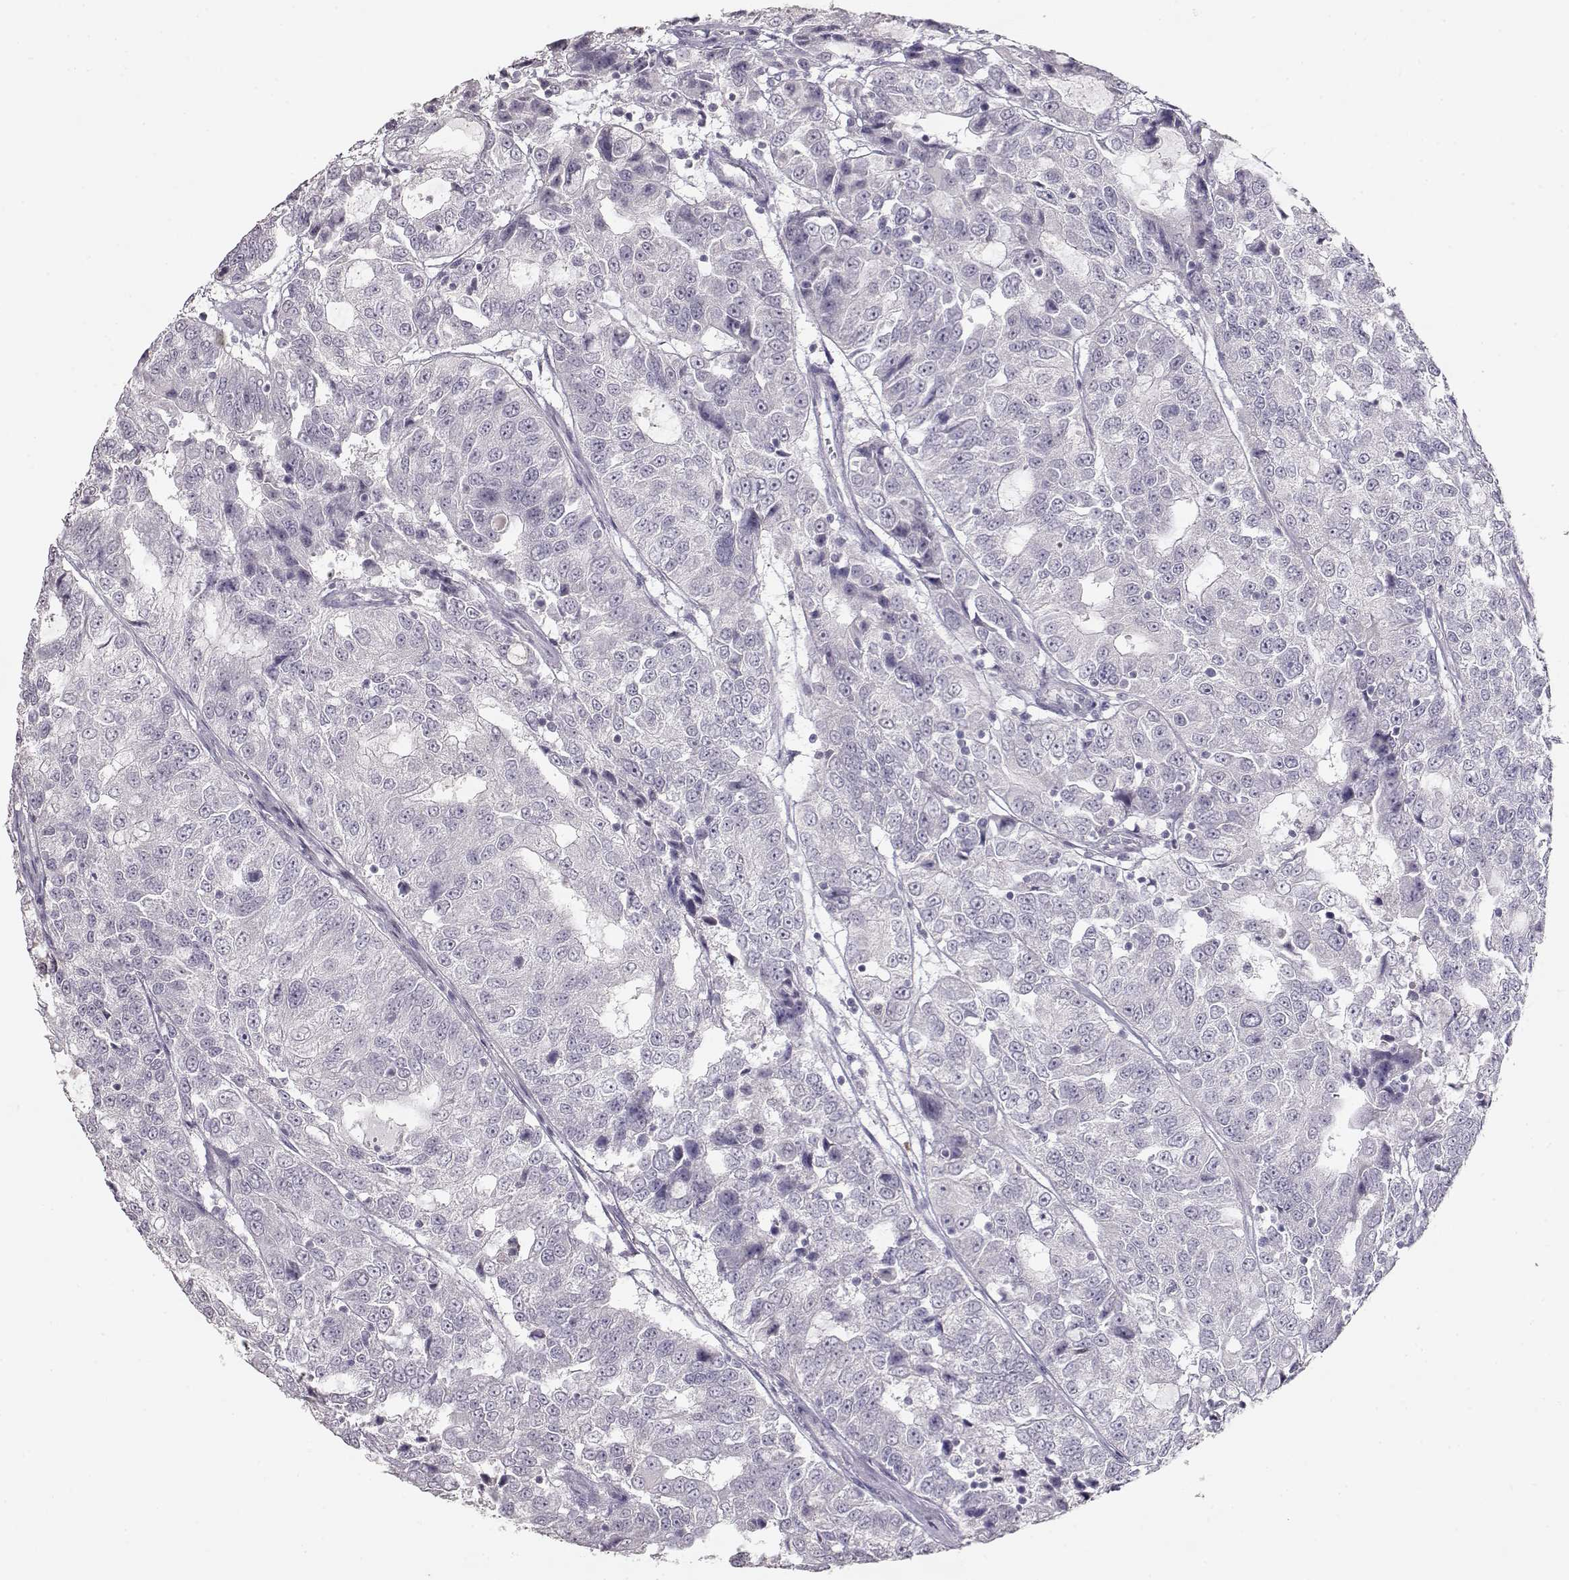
{"staining": {"intensity": "negative", "quantity": "none", "location": "none"}, "tissue": "urothelial cancer", "cell_type": "Tumor cells", "image_type": "cancer", "snomed": [{"axis": "morphology", "description": "Urothelial carcinoma, NOS"}, {"axis": "morphology", "description": "Urothelial carcinoma, High grade"}, {"axis": "topography", "description": "Urinary bladder"}], "caption": "Protein analysis of urothelial cancer displays no significant positivity in tumor cells.", "gene": "S100B", "patient": {"sex": "female", "age": 73}}